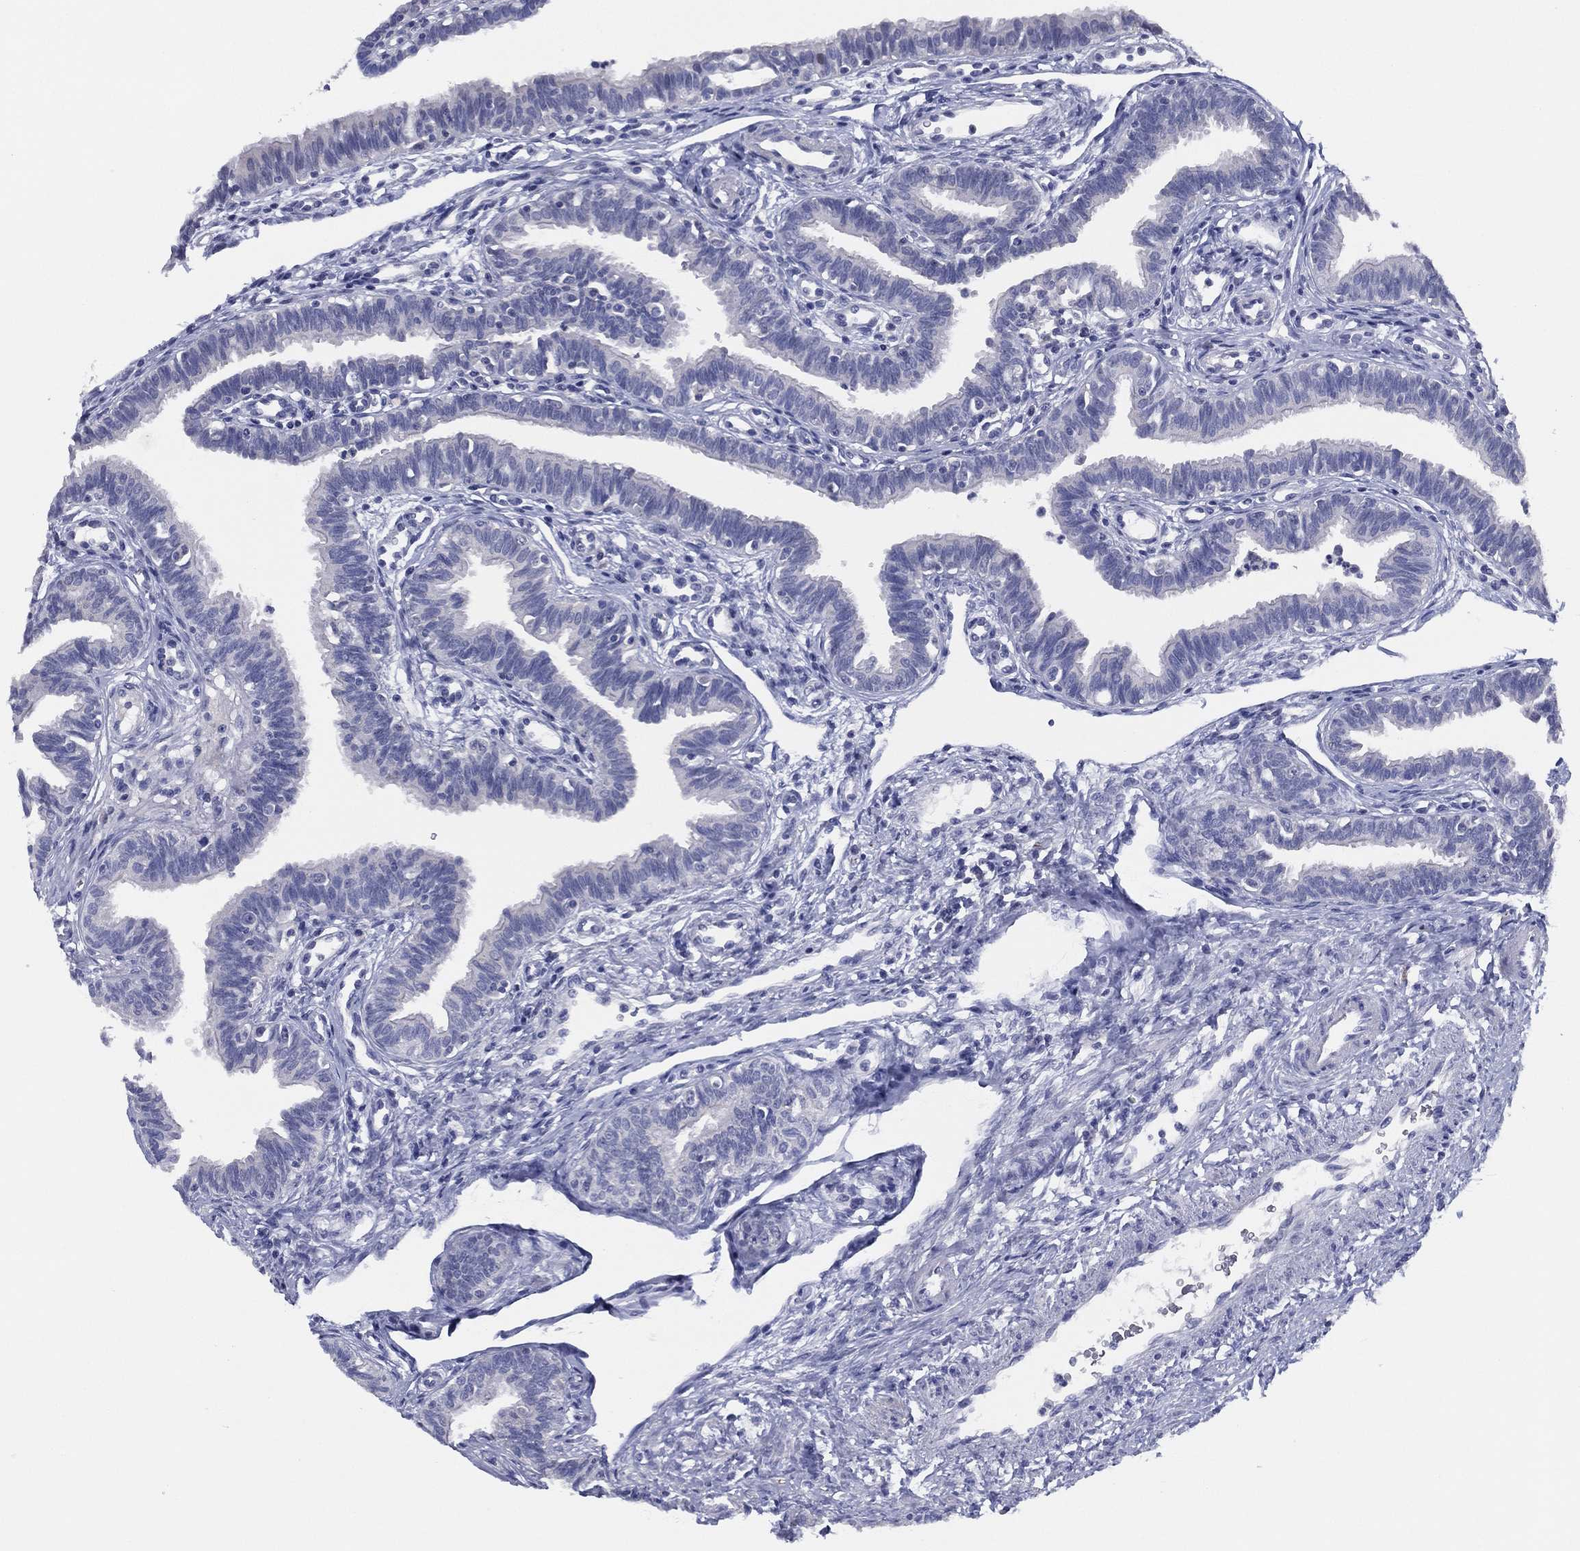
{"staining": {"intensity": "negative", "quantity": "none", "location": "none"}, "tissue": "fallopian tube", "cell_type": "Glandular cells", "image_type": "normal", "snomed": [{"axis": "morphology", "description": "Normal tissue, NOS"}, {"axis": "topography", "description": "Fallopian tube"}], "caption": "This is a photomicrograph of immunohistochemistry staining of unremarkable fallopian tube, which shows no positivity in glandular cells. (DAB (3,3'-diaminobenzidine) IHC visualized using brightfield microscopy, high magnification).", "gene": "SLC13A4", "patient": {"sex": "female", "age": 36}}